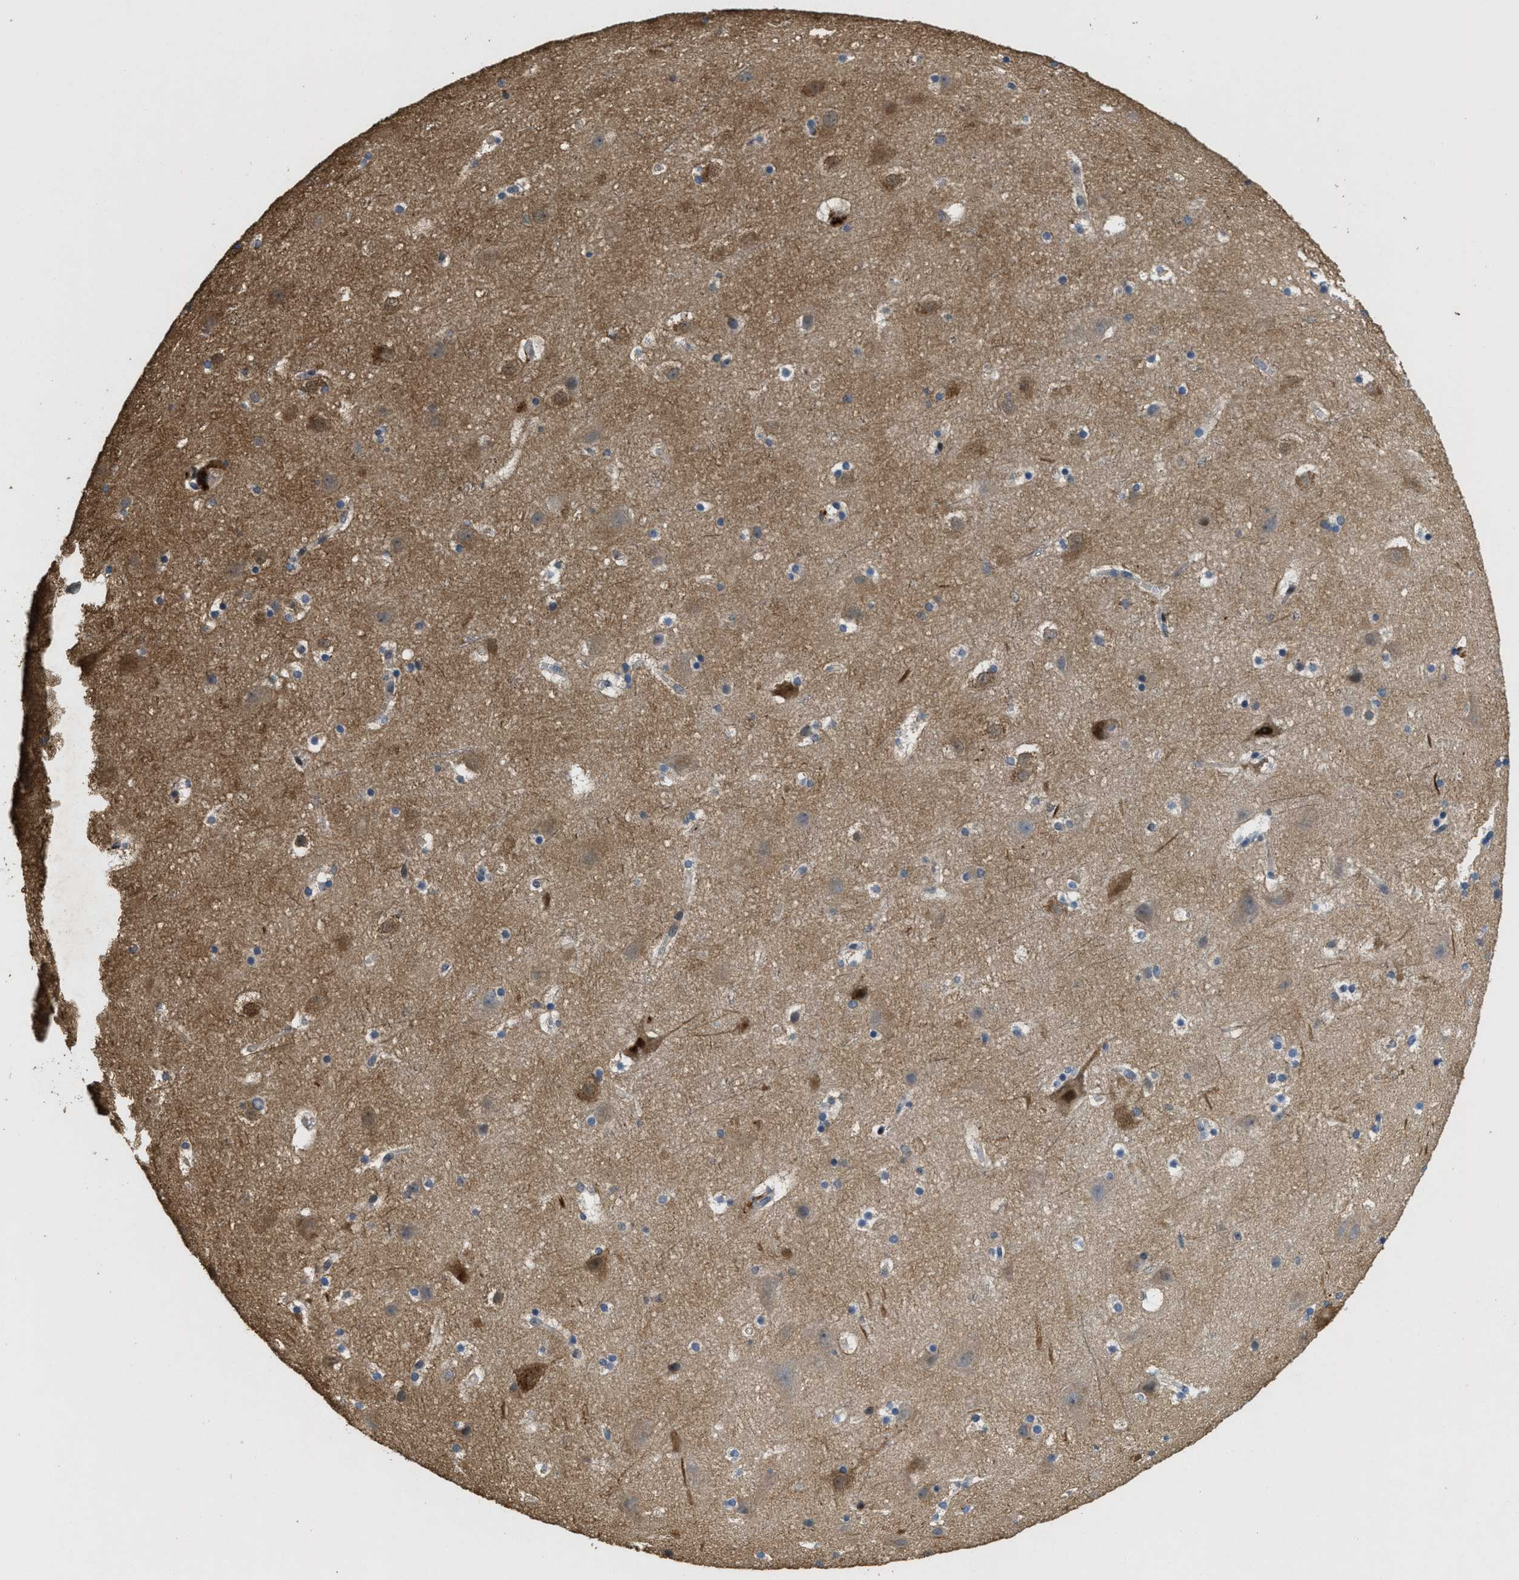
{"staining": {"intensity": "negative", "quantity": "none", "location": "none"}, "tissue": "cerebral cortex", "cell_type": "Endothelial cells", "image_type": "normal", "snomed": [{"axis": "morphology", "description": "Normal tissue, NOS"}, {"axis": "topography", "description": "Cerebral cortex"}], "caption": "Immunohistochemistry image of normal human cerebral cortex stained for a protein (brown), which demonstrates no positivity in endothelial cells.", "gene": "BMPR2", "patient": {"sex": "male", "age": 45}}